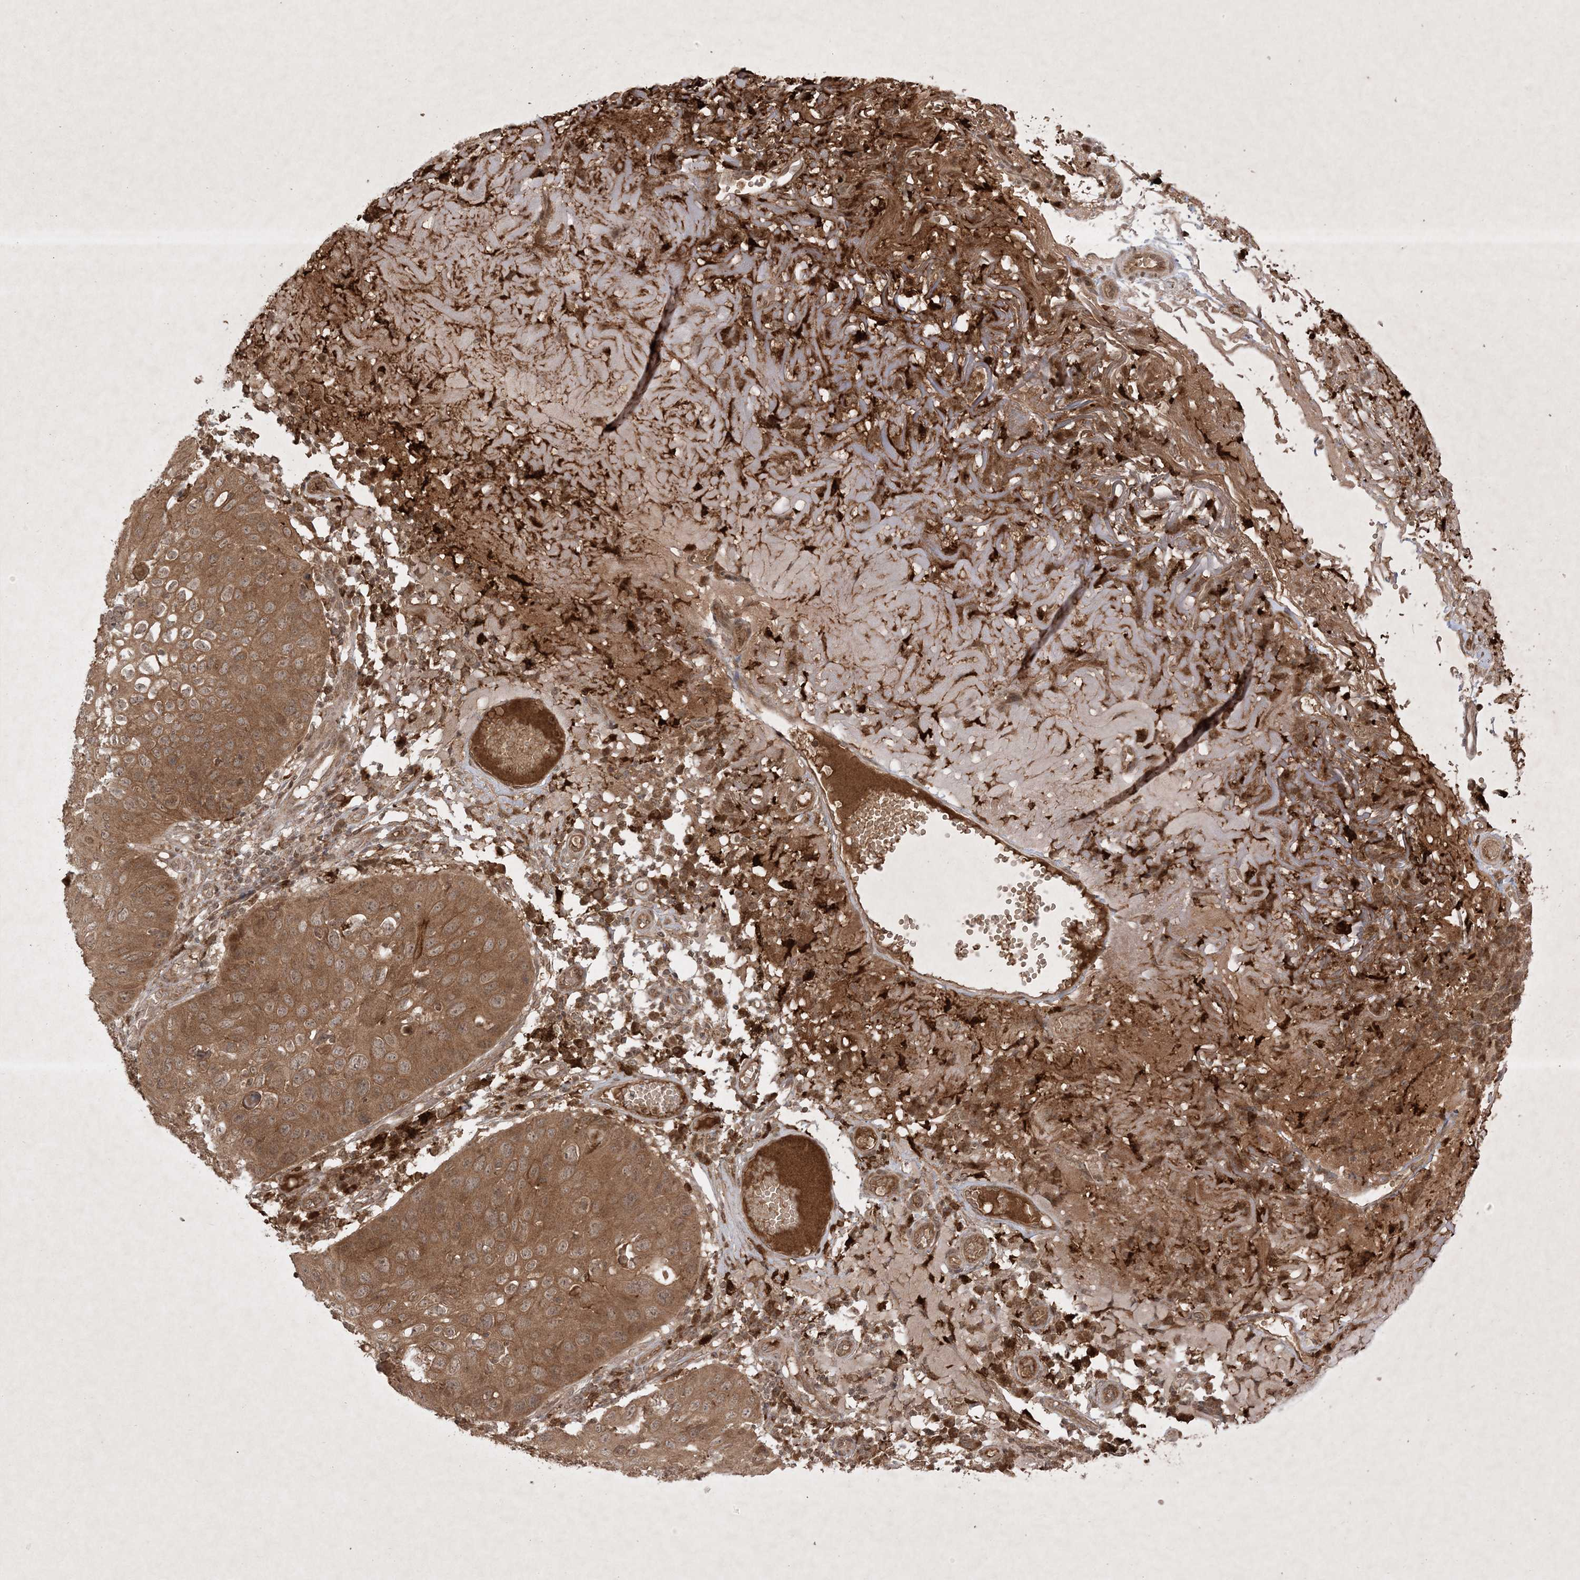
{"staining": {"intensity": "moderate", "quantity": ">75%", "location": "cytoplasmic/membranous"}, "tissue": "skin cancer", "cell_type": "Tumor cells", "image_type": "cancer", "snomed": [{"axis": "morphology", "description": "Squamous cell carcinoma, NOS"}, {"axis": "topography", "description": "Skin"}], "caption": "Protein staining of skin cancer (squamous cell carcinoma) tissue exhibits moderate cytoplasmic/membranous expression in about >75% of tumor cells.", "gene": "PTK6", "patient": {"sex": "female", "age": 90}}